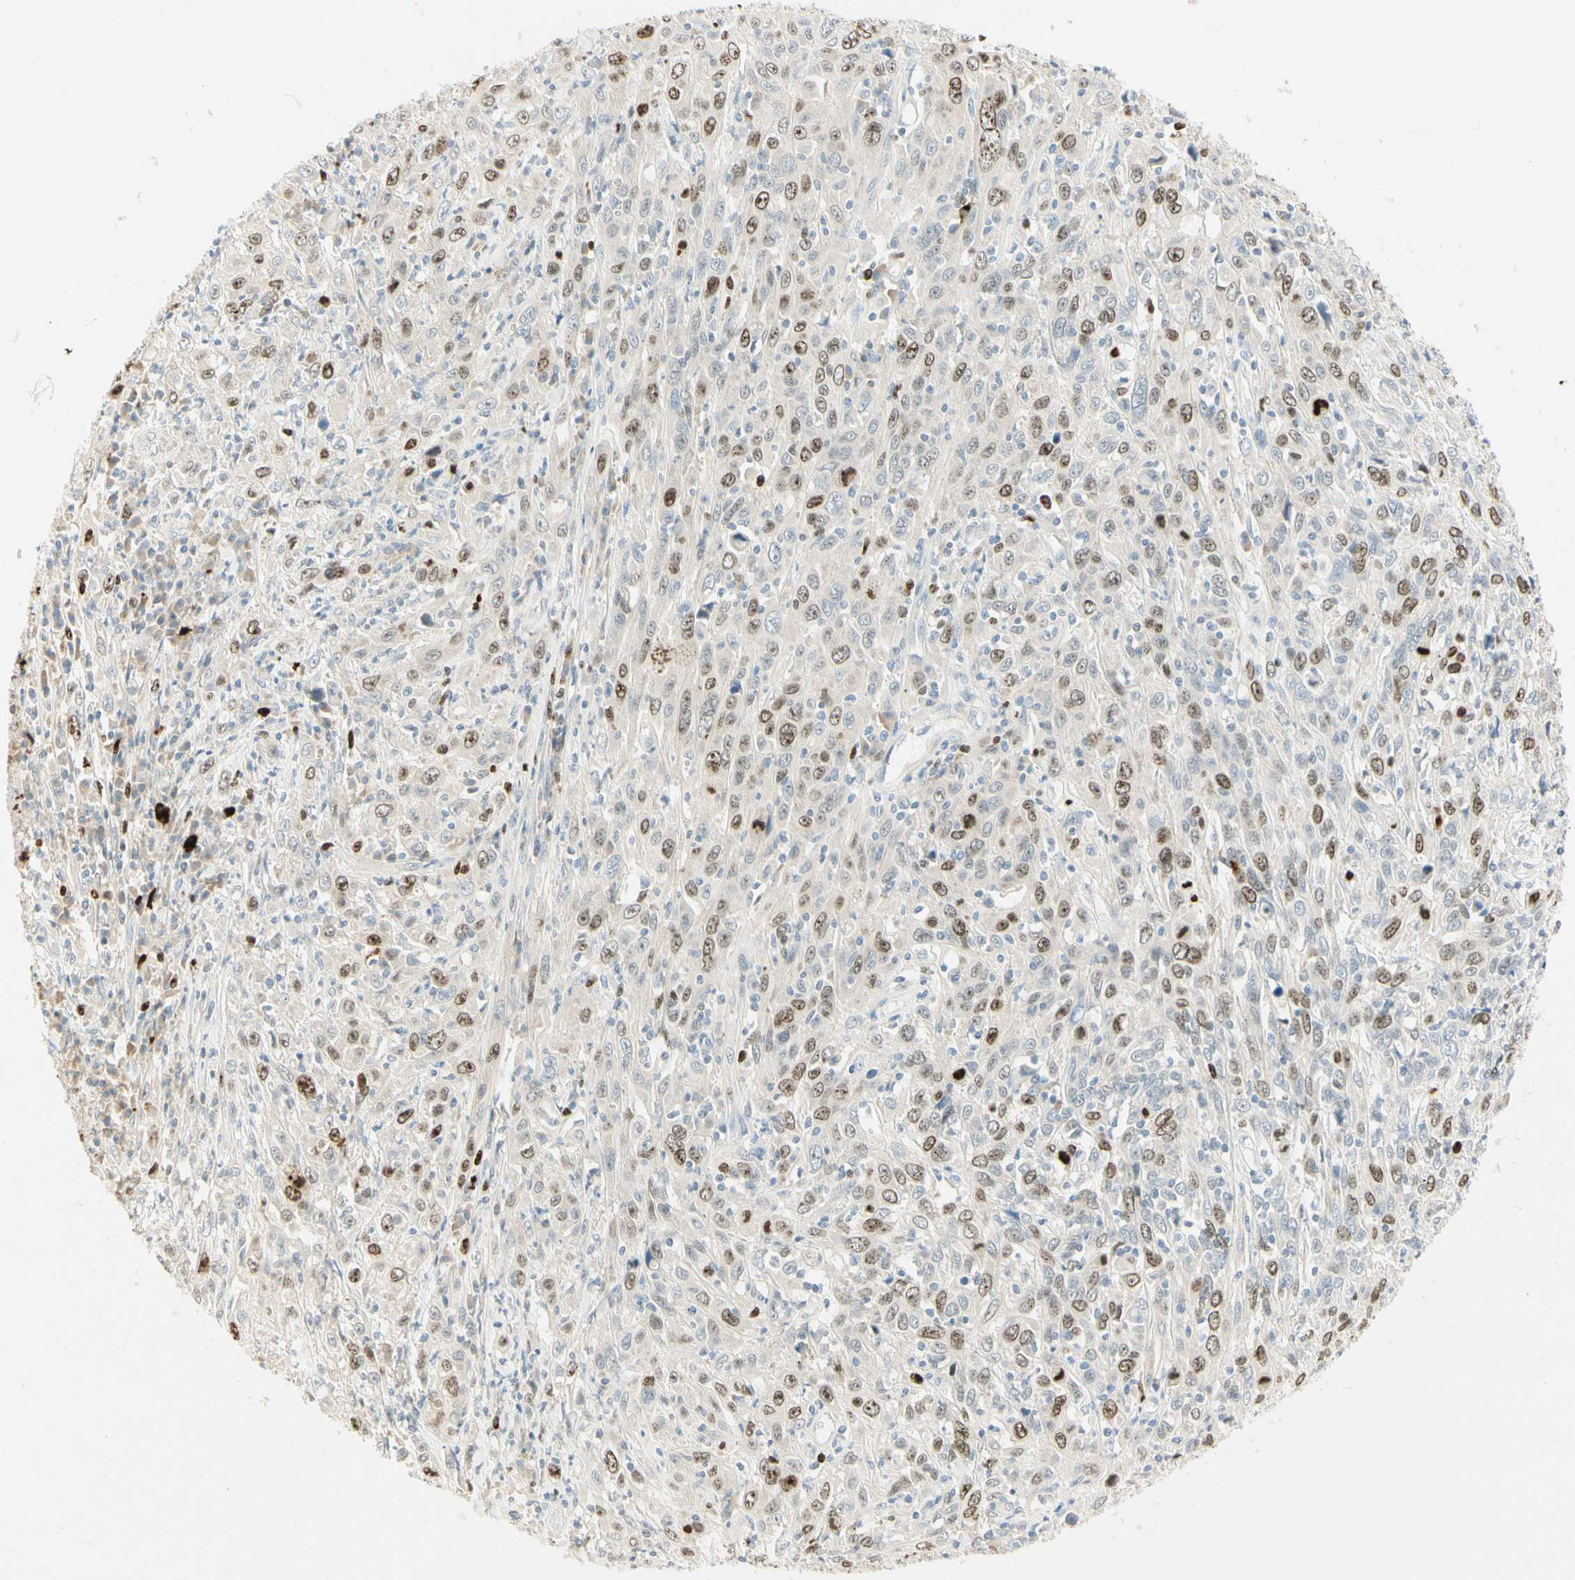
{"staining": {"intensity": "moderate", "quantity": "<25%", "location": "nuclear"}, "tissue": "cervical cancer", "cell_type": "Tumor cells", "image_type": "cancer", "snomed": [{"axis": "morphology", "description": "Squamous cell carcinoma, NOS"}, {"axis": "topography", "description": "Cervix"}], "caption": "Moderate nuclear protein staining is identified in about <25% of tumor cells in cervical cancer (squamous cell carcinoma). The protein of interest is shown in brown color, while the nuclei are stained blue.", "gene": "PITX1", "patient": {"sex": "female", "age": 46}}